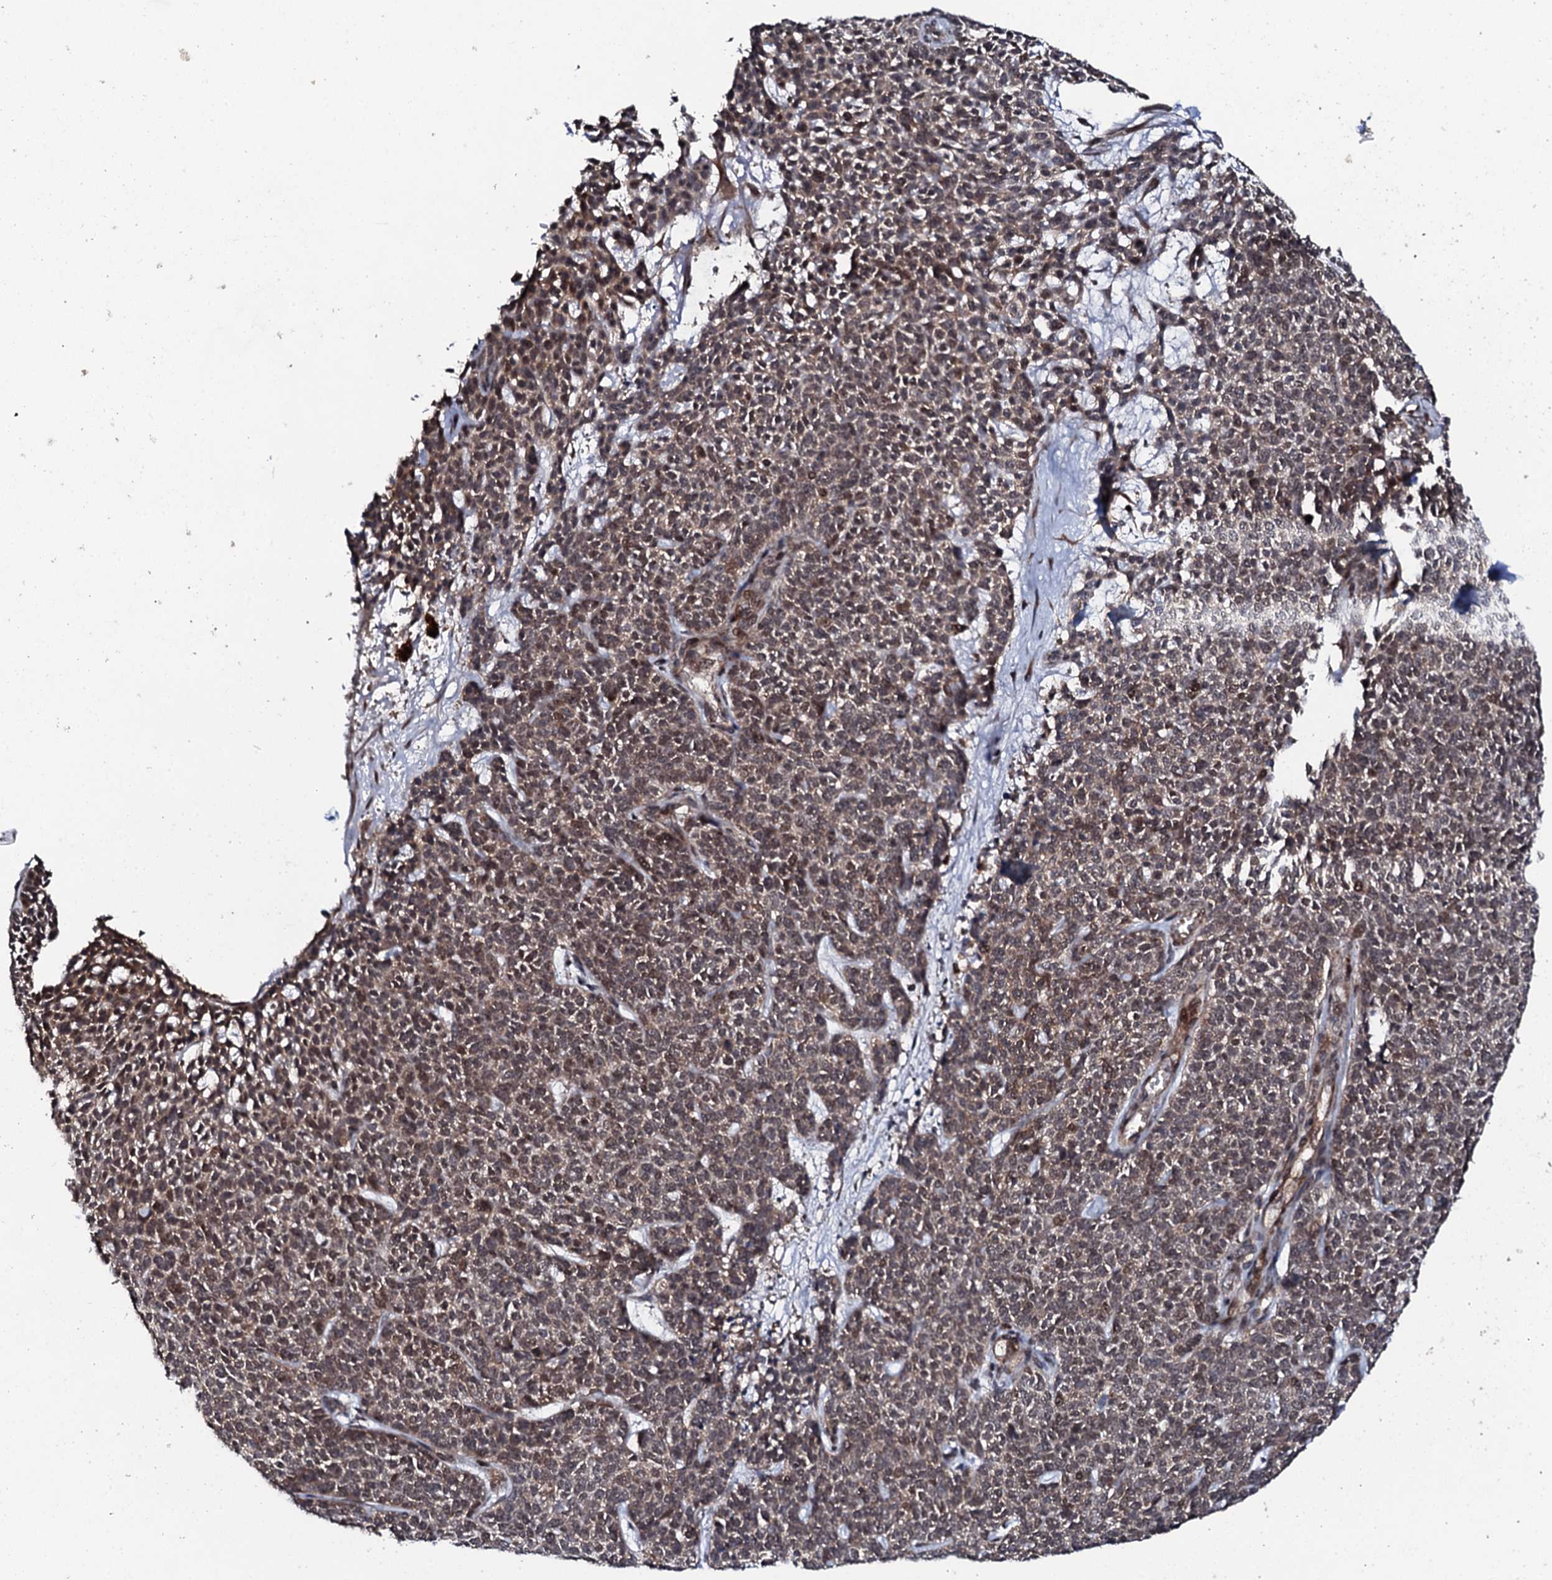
{"staining": {"intensity": "weak", "quantity": ">75%", "location": "cytoplasmic/membranous,nuclear"}, "tissue": "skin cancer", "cell_type": "Tumor cells", "image_type": "cancer", "snomed": [{"axis": "morphology", "description": "Basal cell carcinoma"}, {"axis": "topography", "description": "Skin"}], "caption": "Protein expression analysis of skin cancer demonstrates weak cytoplasmic/membranous and nuclear staining in approximately >75% of tumor cells.", "gene": "FAM111A", "patient": {"sex": "female", "age": 84}}